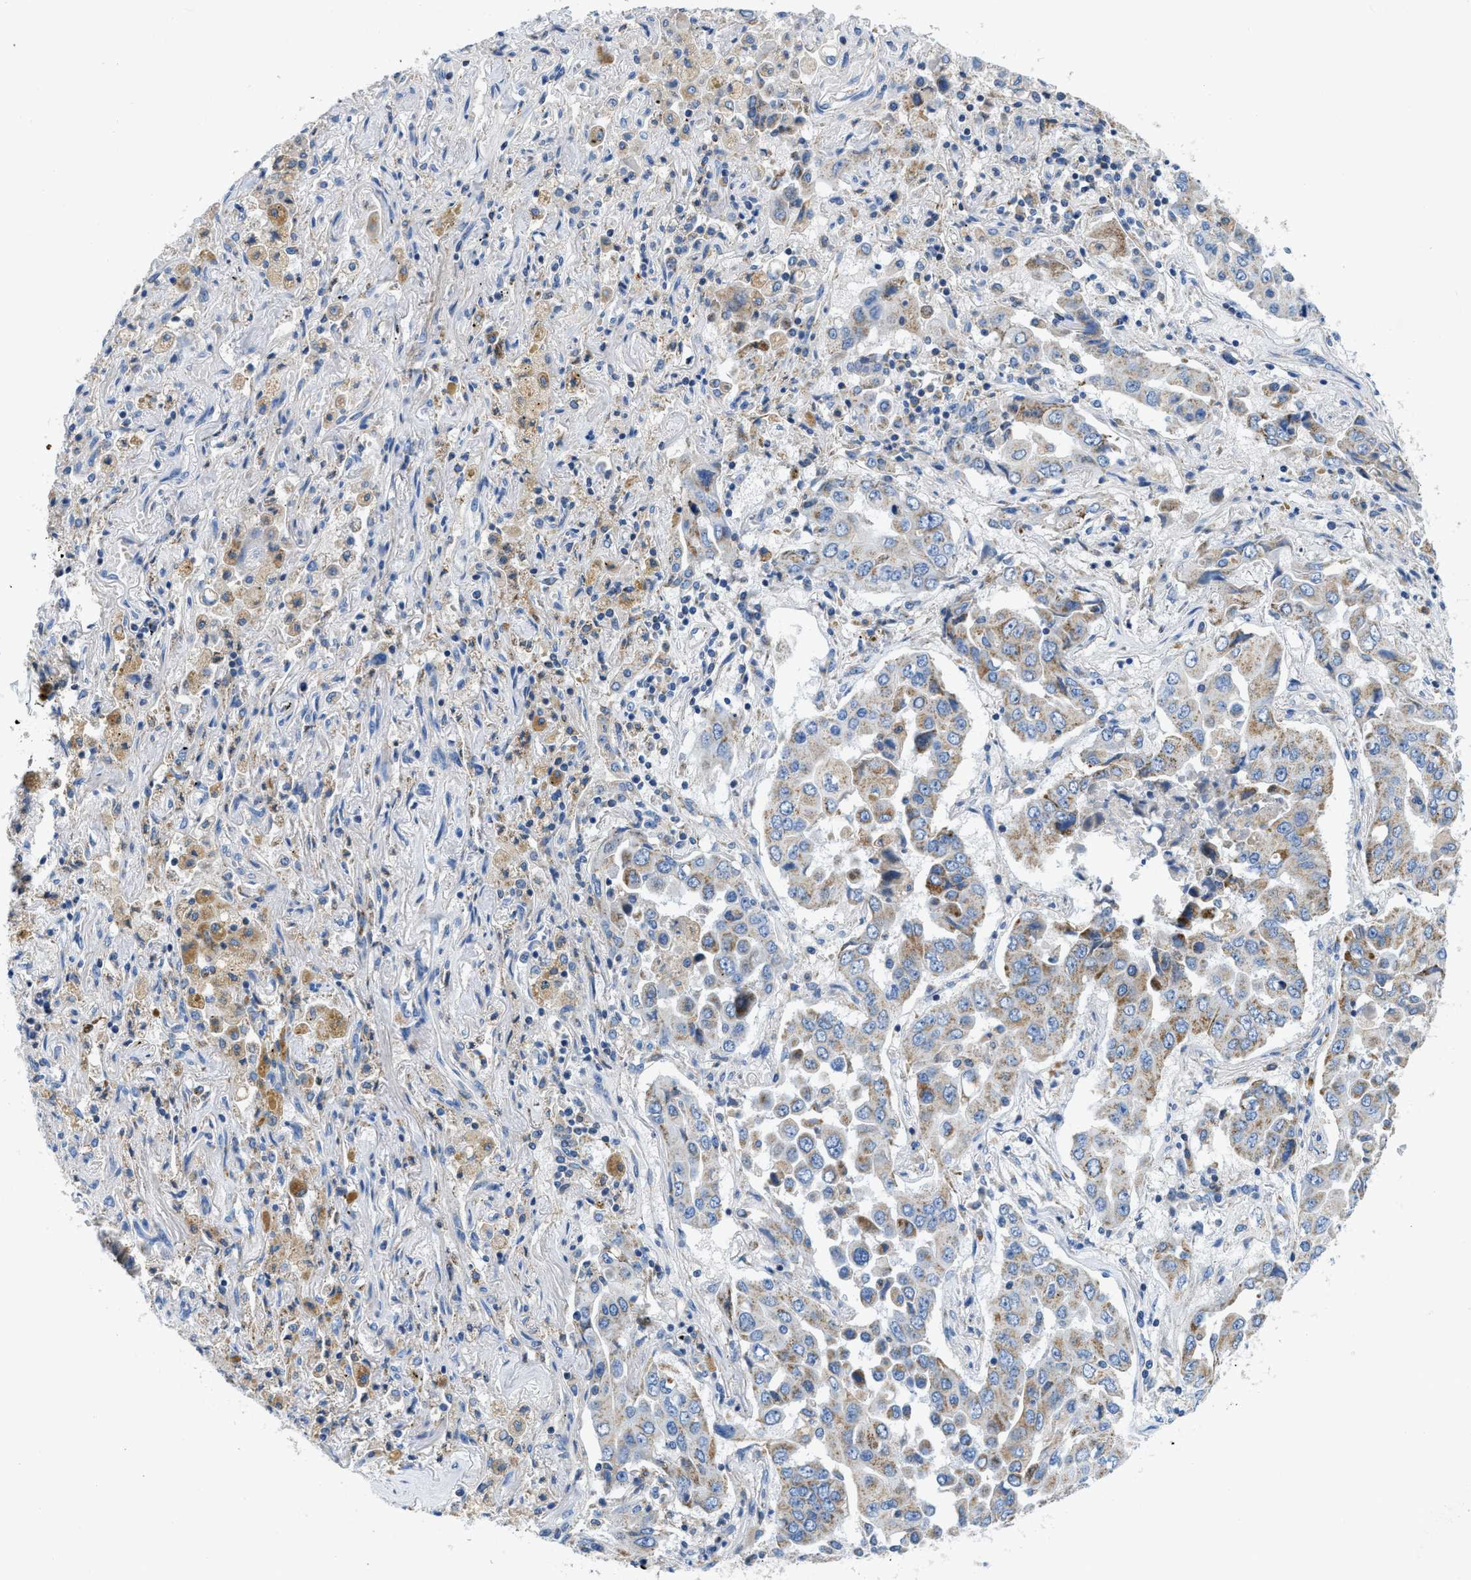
{"staining": {"intensity": "weak", "quantity": ">75%", "location": "cytoplasmic/membranous"}, "tissue": "lung cancer", "cell_type": "Tumor cells", "image_type": "cancer", "snomed": [{"axis": "morphology", "description": "Adenocarcinoma, NOS"}, {"axis": "topography", "description": "Lung"}], "caption": "Immunohistochemistry histopathology image of neoplastic tissue: human lung cancer (adenocarcinoma) stained using immunohistochemistry displays low levels of weak protein expression localized specifically in the cytoplasmic/membranous of tumor cells, appearing as a cytoplasmic/membranous brown color.", "gene": "SLC25A13", "patient": {"sex": "female", "age": 65}}